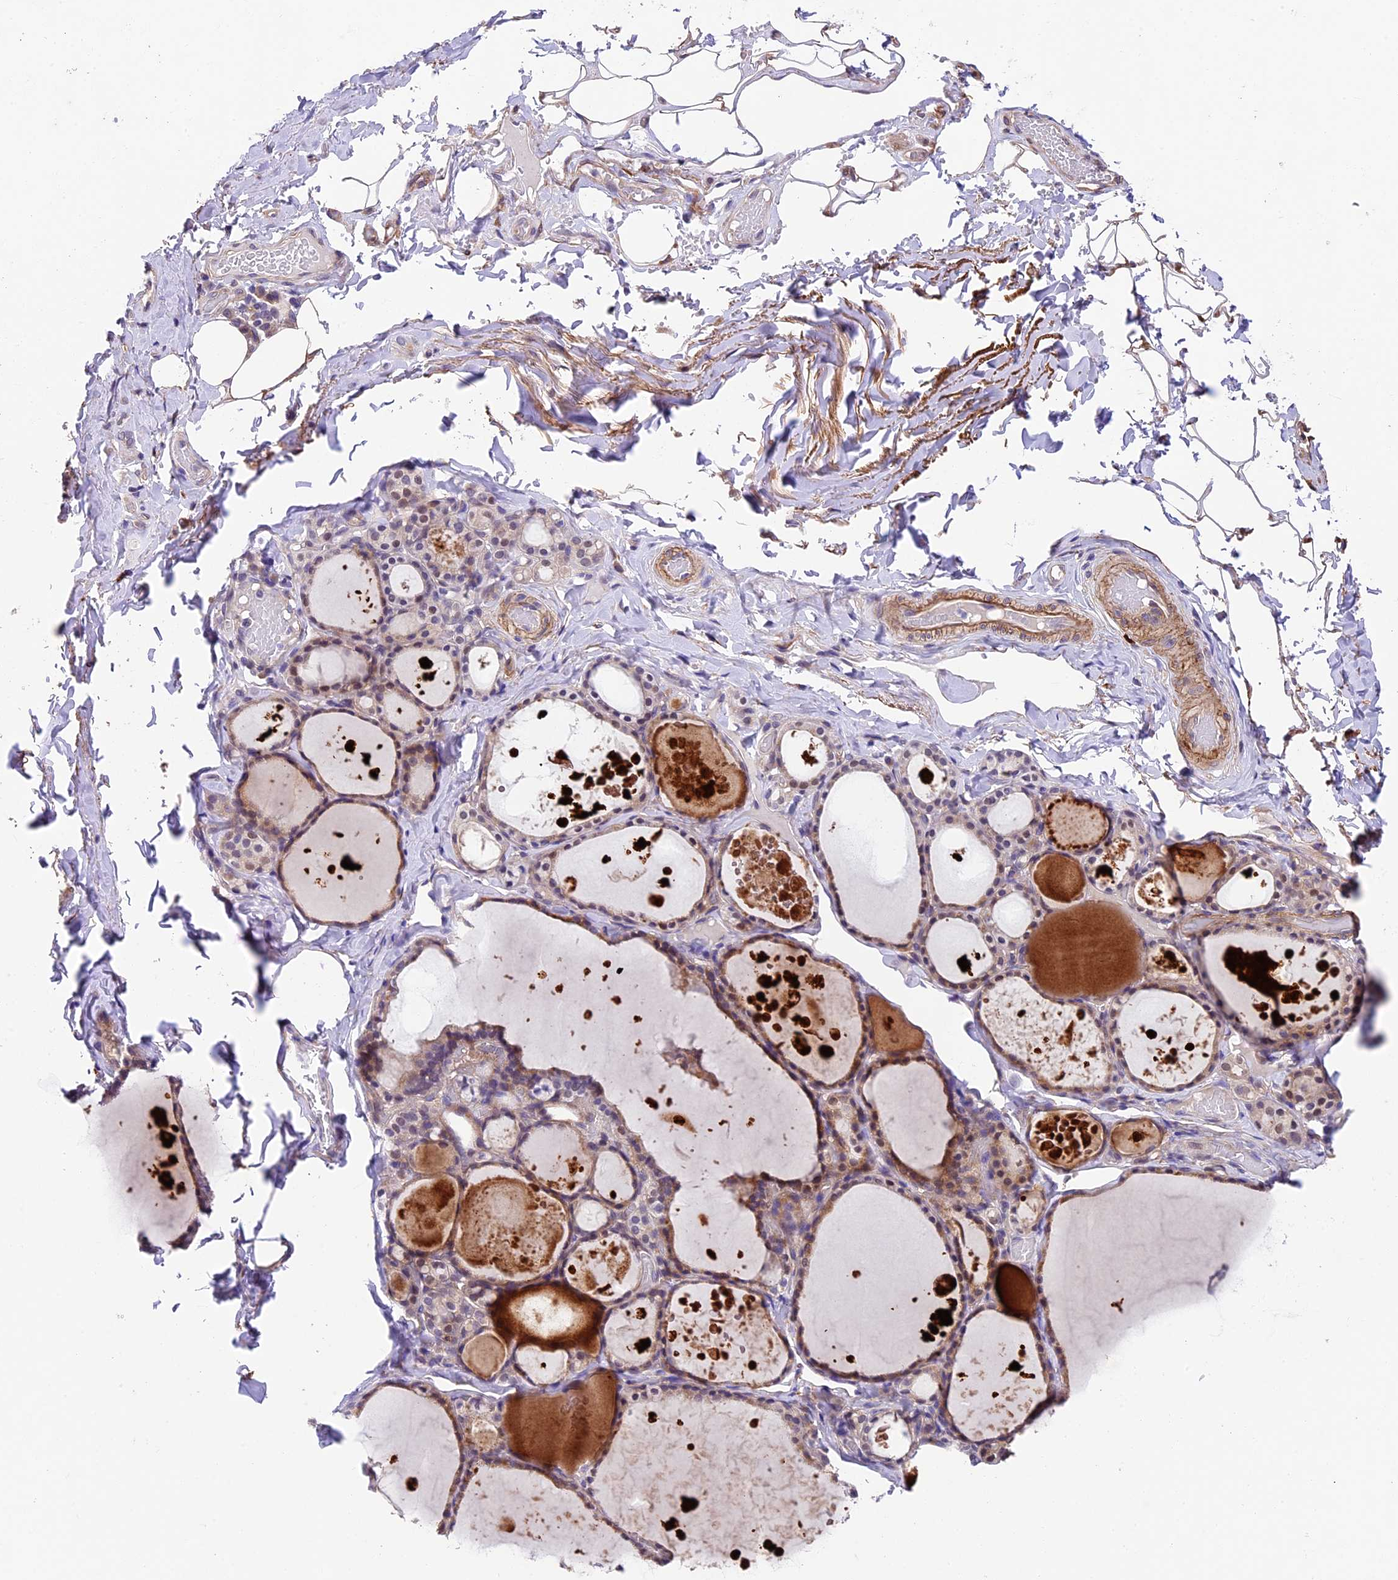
{"staining": {"intensity": "weak", "quantity": ">75%", "location": "cytoplasmic/membranous"}, "tissue": "thyroid gland", "cell_type": "Glandular cells", "image_type": "normal", "snomed": [{"axis": "morphology", "description": "Normal tissue, NOS"}, {"axis": "topography", "description": "Thyroid gland"}], "caption": "Thyroid gland stained with immunohistochemistry reveals weak cytoplasmic/membranous staining in approximately >75% of glandular cells. (Brightfield microscopy of DAB IHC at high magnification).", "gene": "LSM7", "patient": {"sex": "male", "age": 56}}